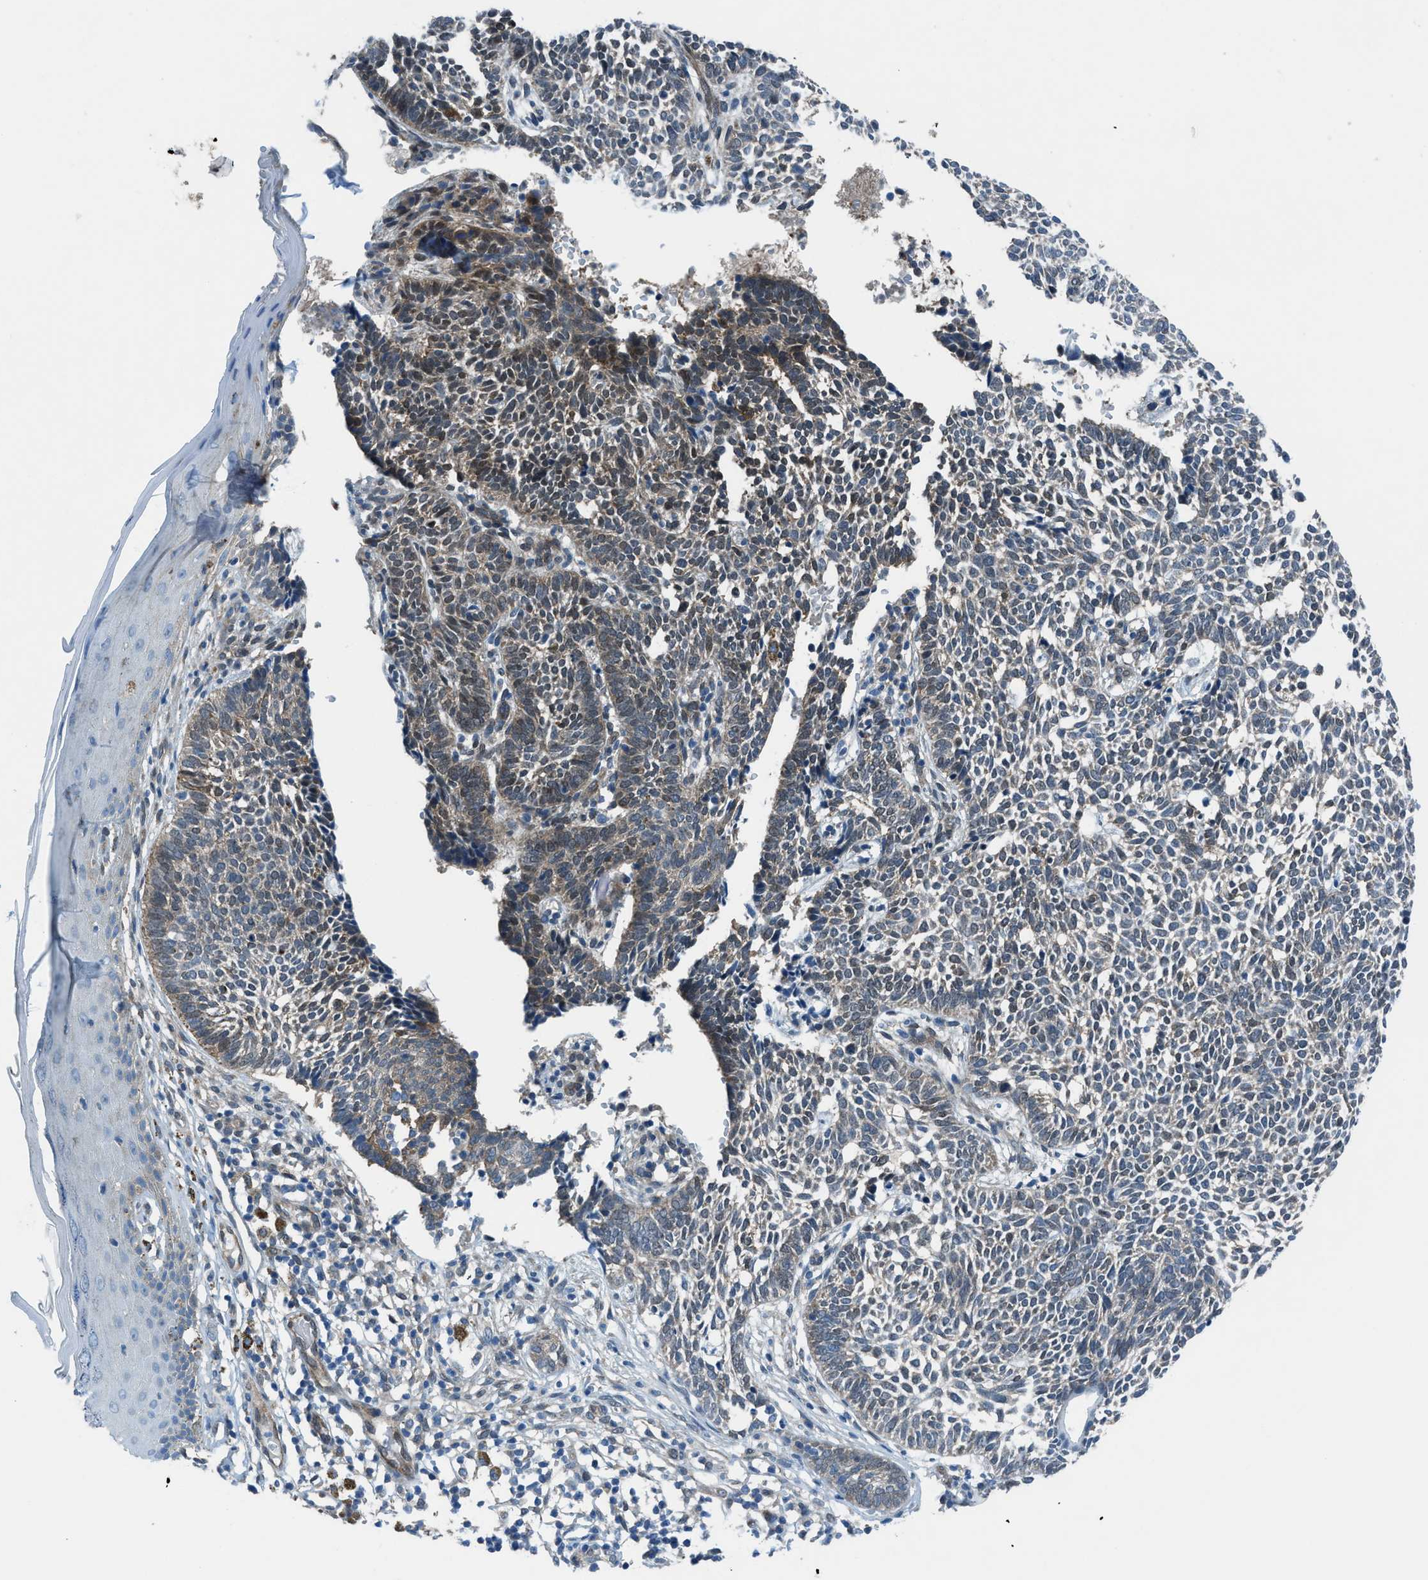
{"staining": {"intensity": "moderate", "quantity": "25%-75%", "location": "cytoplasmic/membranous,nuclear"}, "tissue": "skin cancer", "cell_type": "Tumor cells", "image_type": "cancer", "snomed": [{"axis": "morphology", "description": "Normal tissue, NOS"}, {"axis": "morphology", "description": "Basal cell carcinoma"}, {"axis": "topography", "description": "Skin"}], "caption": "The micrograph demonstrates immunohistochemical staining of skin basal cell carcinoma. There is moderate cytoplasmic/membranous and nuclear positivity is appreciated in approximately 25%-75% of tumor cells. (DAB (3,3'-diaminobenzidine) IHC with brightfield microscopy, high magnification).", "gene": "PRKN", "patient": {"sex": "male", "age": 87}}